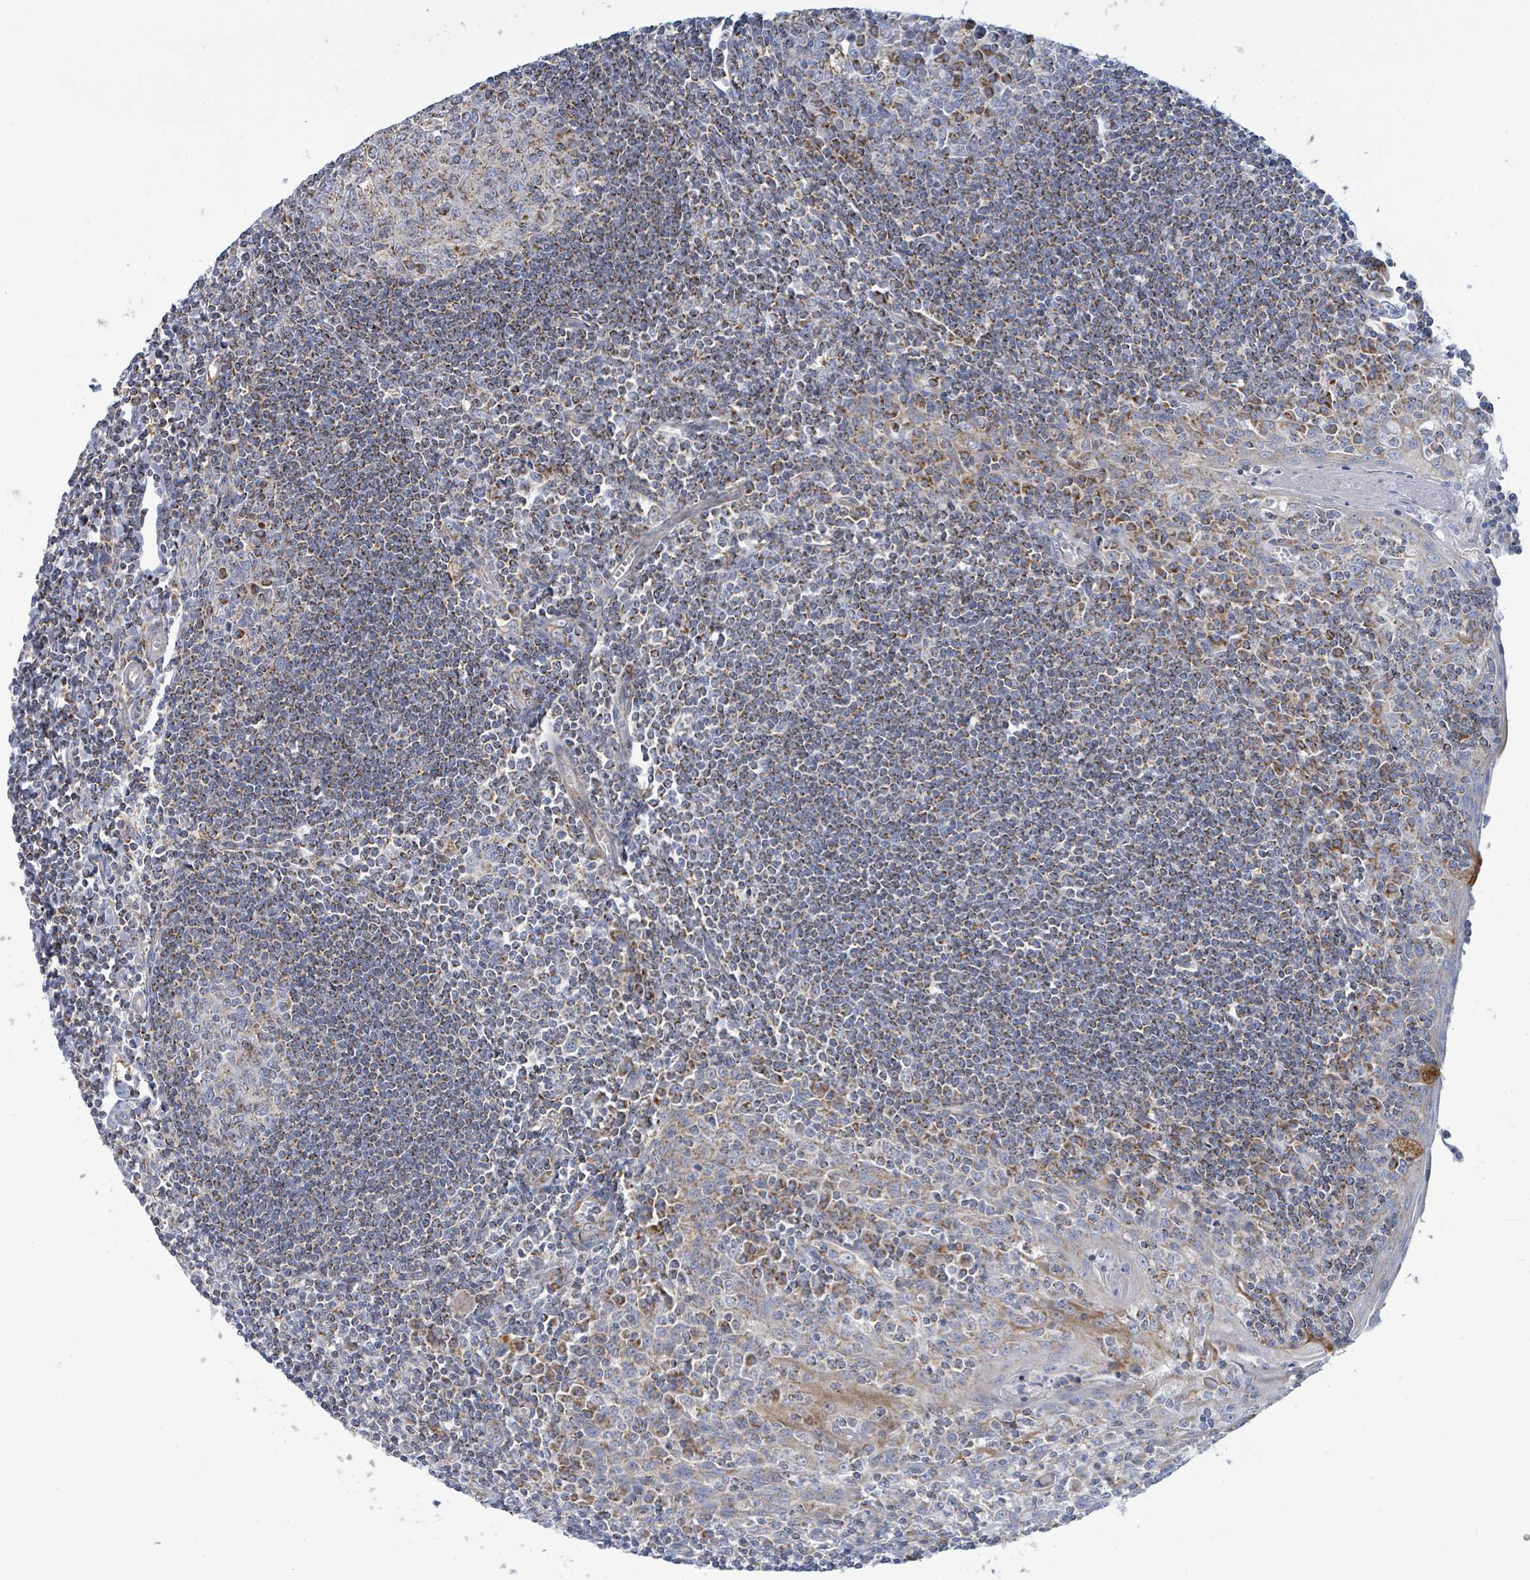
{"staining": {"intensity": "strong", "quantity": "25%-75%", "location": "cytoplasmic/membranous"}, "tissue": "tonsil", "cell_type": "Germinal center cells", "image_type": "normal", "snomed": [{"axis": "morphology", "description": "Normal tissue, NOS"}, {"axis": "topography", "description": "Tonsil"}], "caption": "This photomicrograph exhibits benign tonsil stained with immunohistochemistry to label a protein in brown. The cytoplasmic/membranous of germinal center cells show strong positivity for the protein. Nuclei are counter-stained blue.", "gene": "SUCLG2", "patient": {"sex": "male", "age": 27}}